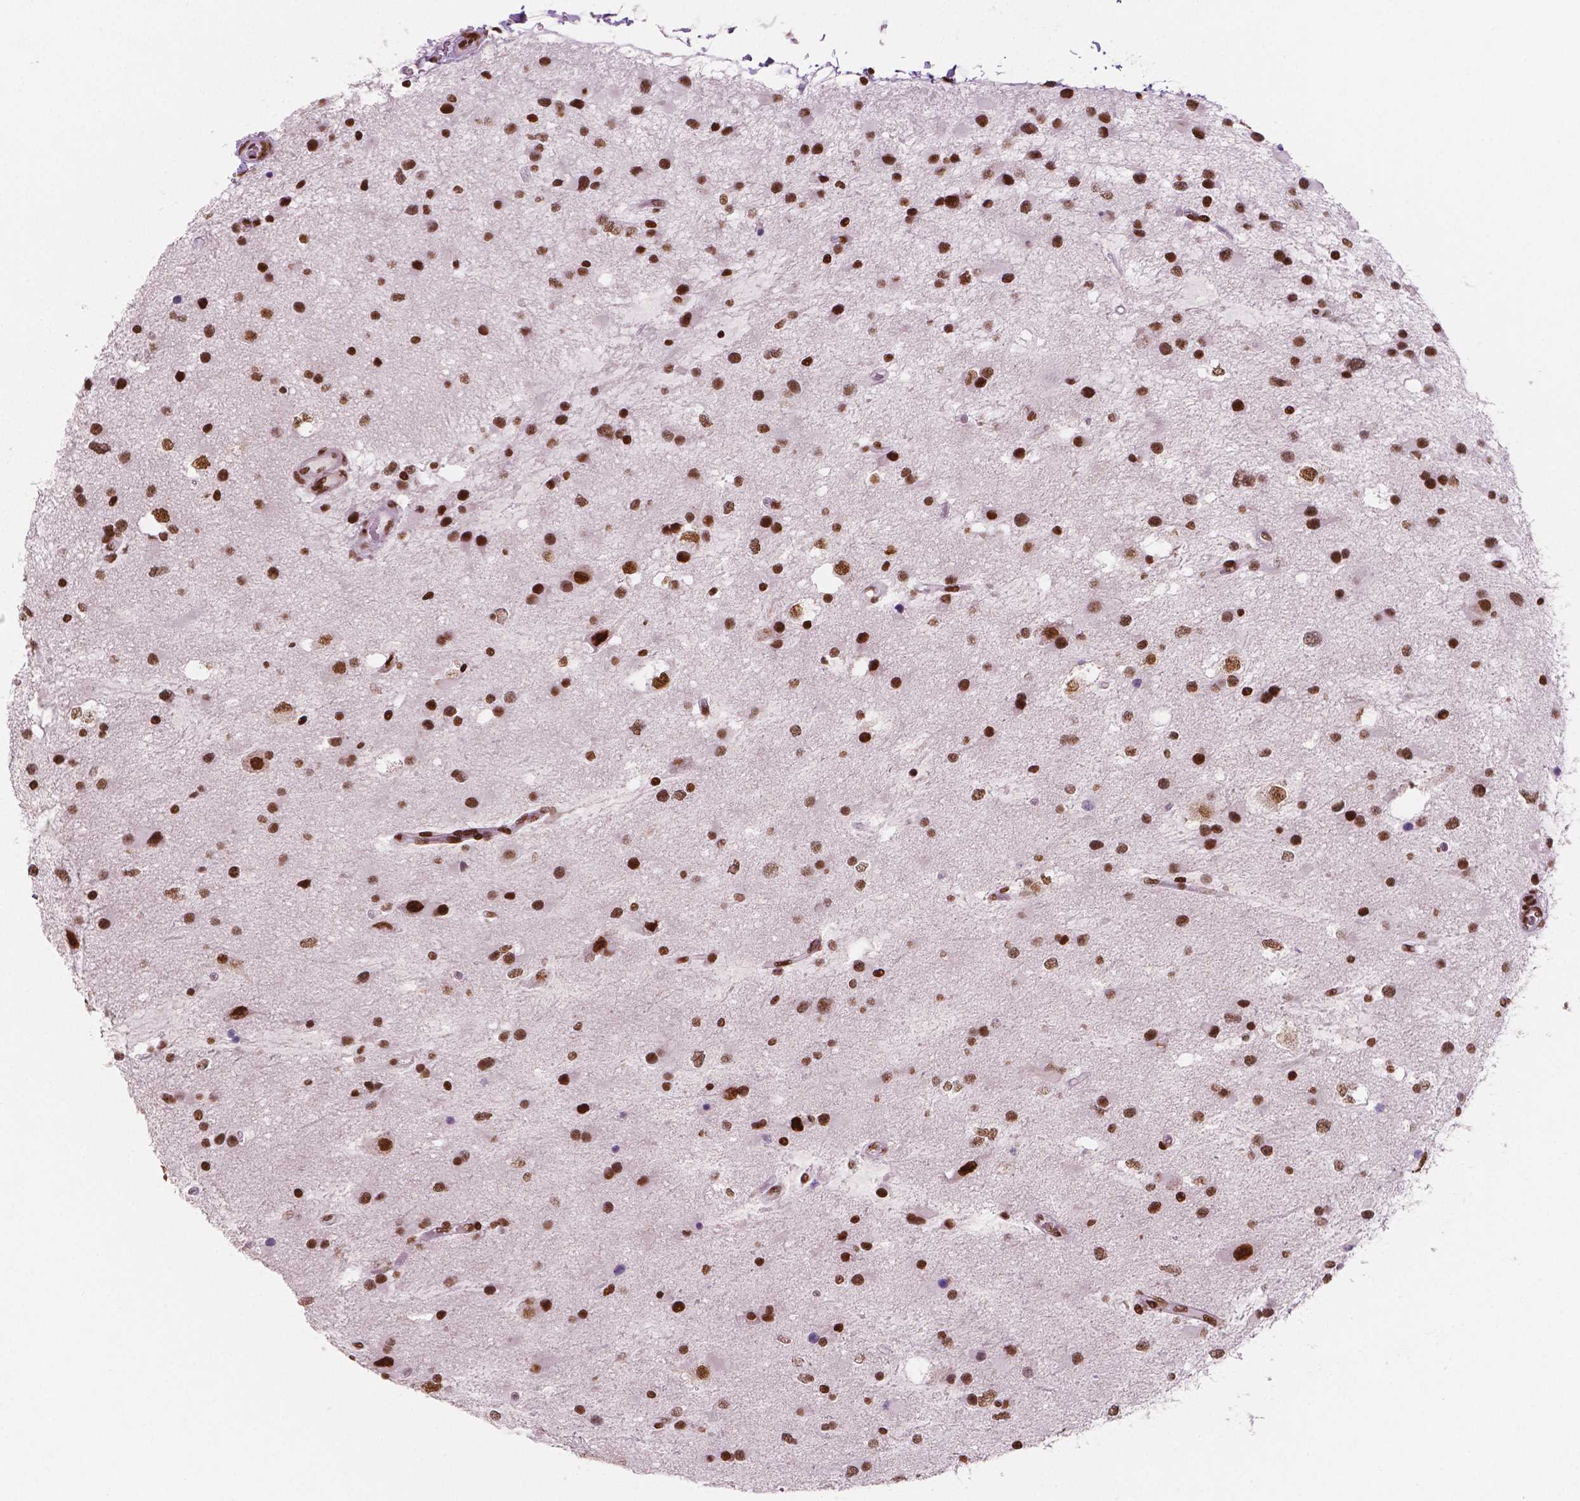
{"staining": {"intensity": "strong", "quantity": ">75%", "location": "nuclear"}, "tissue": "glioma", "cell_type": "Tumor cells", "image_type": "cancer", "snomed": [{"axis": "morphology", "description": "Glioma, malignant, Low grade"}, {"axis": "topography", "description": "Brain"}], "caption": "Protein staining of malignant glioma (low-grade) tissue reveals strong nuclear expression in approximately >75% of tumor cells.", "gene": "BRD4", "patient": {"sex": "female", "age": 32}}